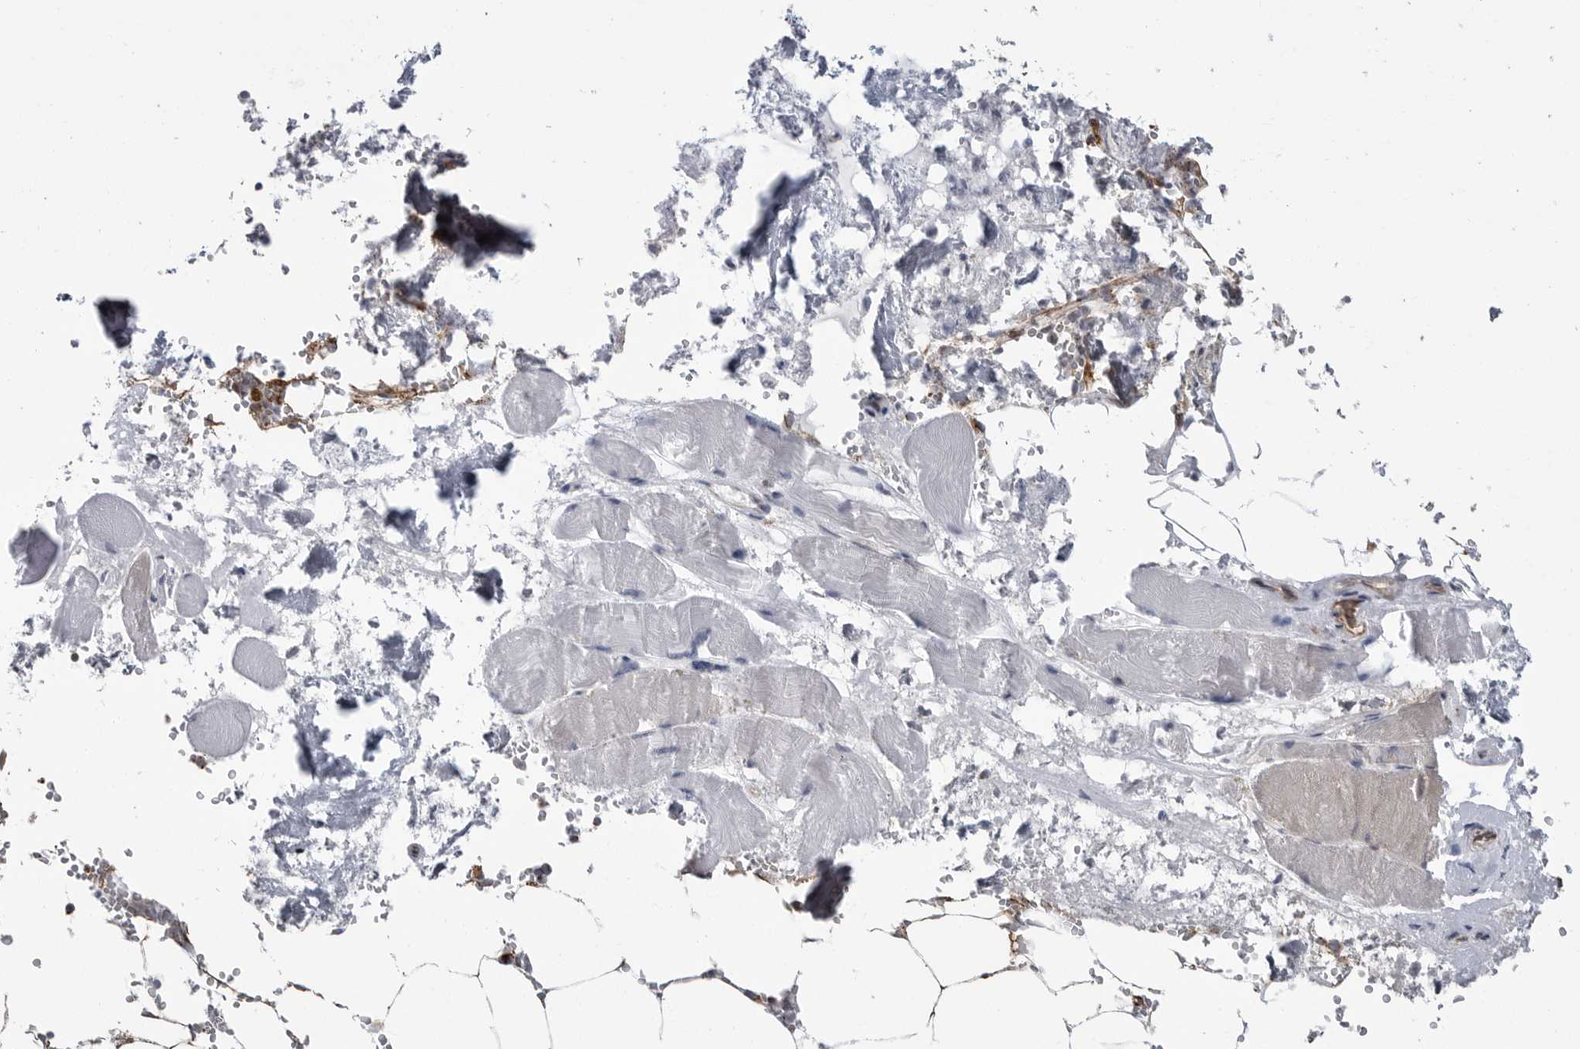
{"staining": {"intensity": "moderate", "quantity": "25%-75%", "location": "cytoplasmic/membranous"}, "tissue": "bone marrow", "cell_type": "Hematopoietic cells", "image_type": "normal", "snomed": [{"axis": "morphology", "description": "Normal tissue, NOS"}, {"axis": "topography", "description": "Bone marrow"}], "caption": "High-magnification brightfield microscopy of normal bone marrow stained with DAB (brown) and counterstained with hematoxylin (blue). hematopoietic cells exhibit moderate cytoplasmic/membranous positivity is present in approximately25%-75% of cells. The staining was performed using DAB, with brown indicating positive protein expression. Nuclei are stained blue with hematoxylin.", "gene": "FH", "patient": {"sex": "male", "age": 70}}